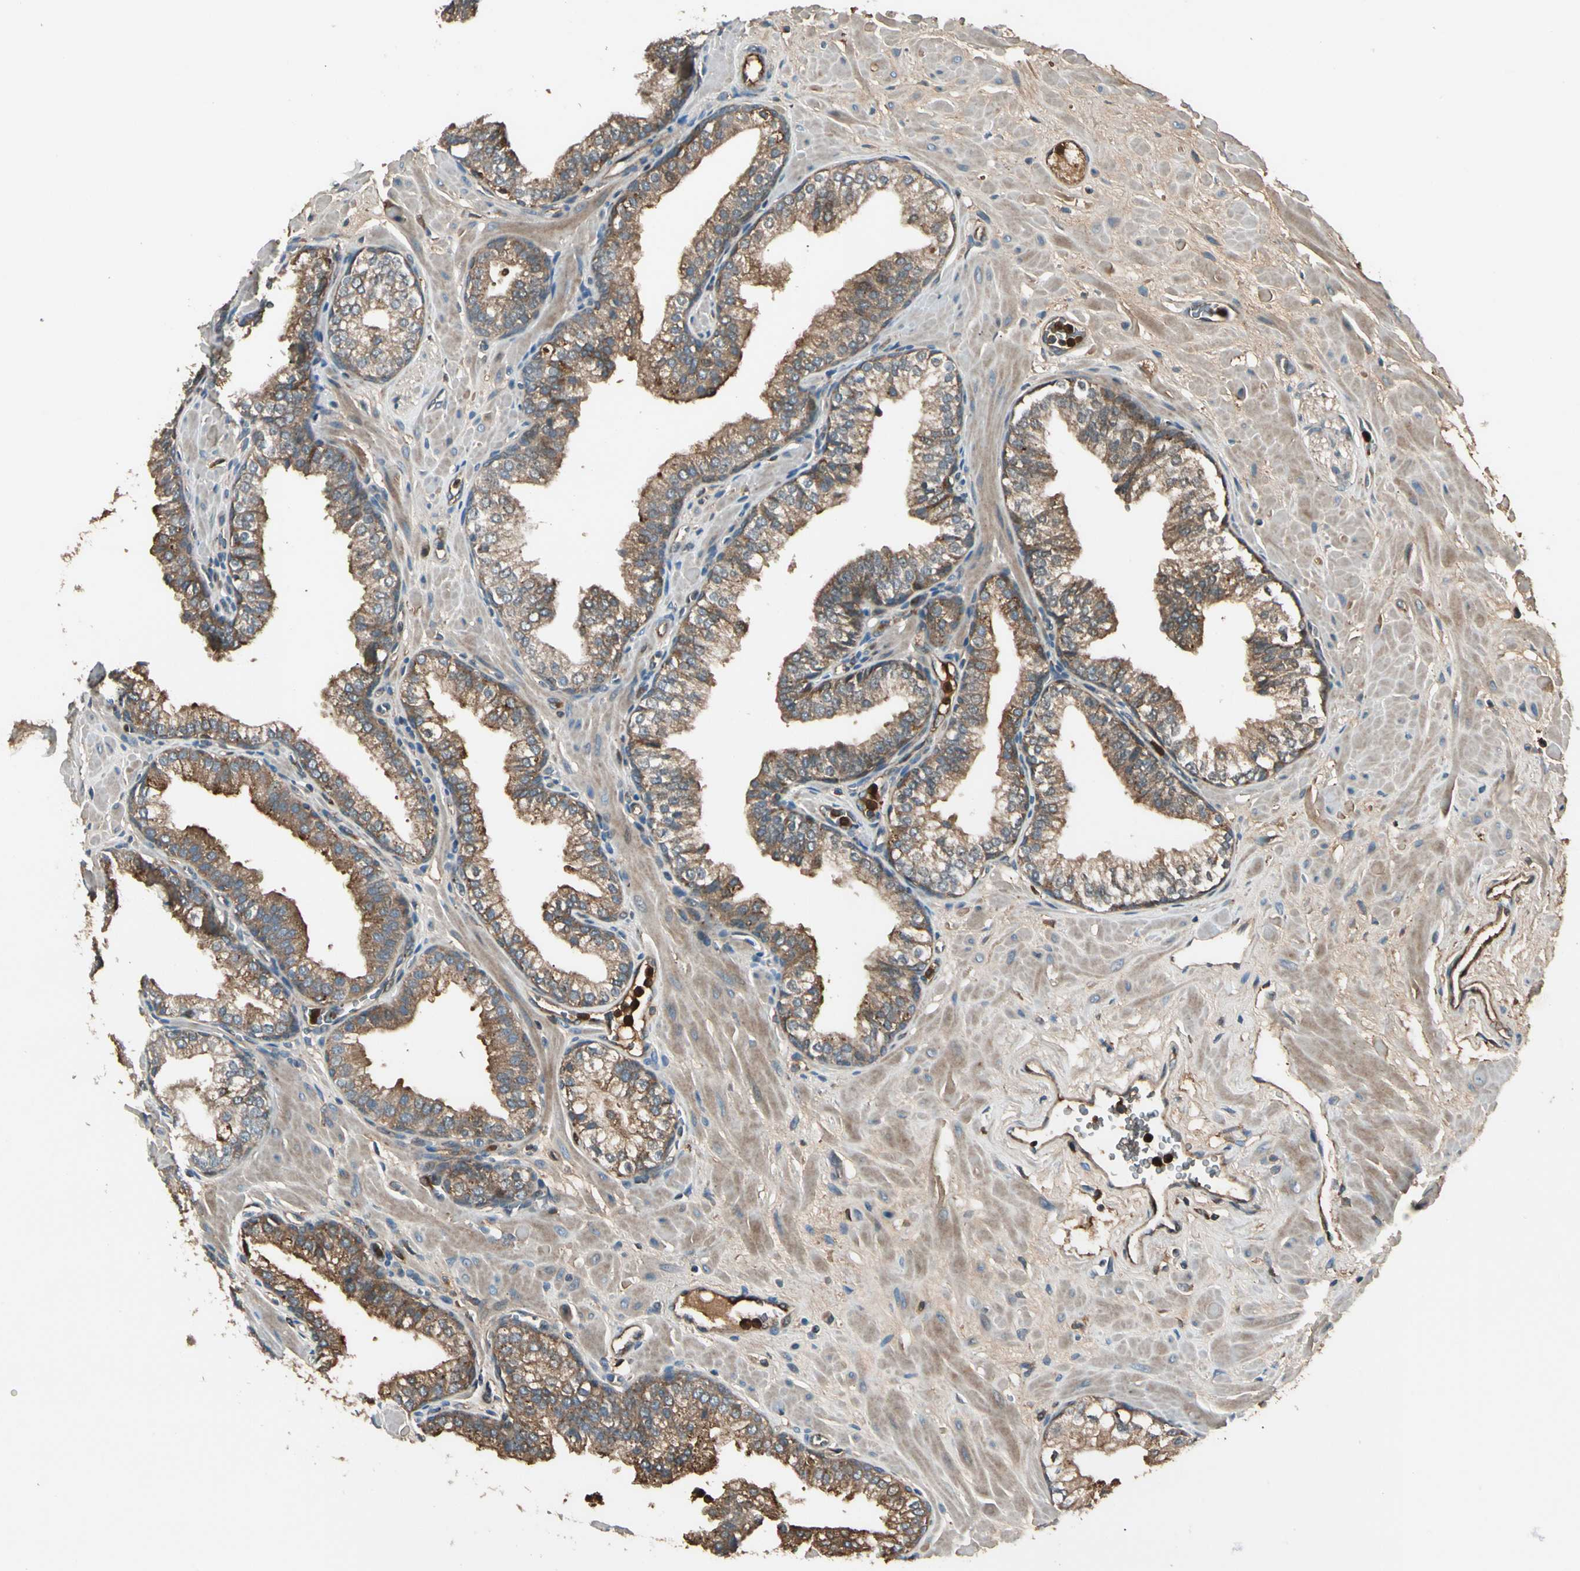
{"staining": {"intensity": "strong", "quantity": ">75%", "location": "cytoplasmic/membranous"}, "tissue": "prostate", "cell_type": "Glandular cells", "image_type": "normal", "snomed": [{"axis": "morphology", "description": "Normal tissue, NOS"}, {"axis": "topography", "description": "Prostate"}], "caption": "Brown immunohistochemical staining in unremarkable human prostate exhibits strong cytoplasmic/membranous expression in about >75% of glandular cells.", "gene": "STX11", "patient": {"sex": "male", "age": 60}}